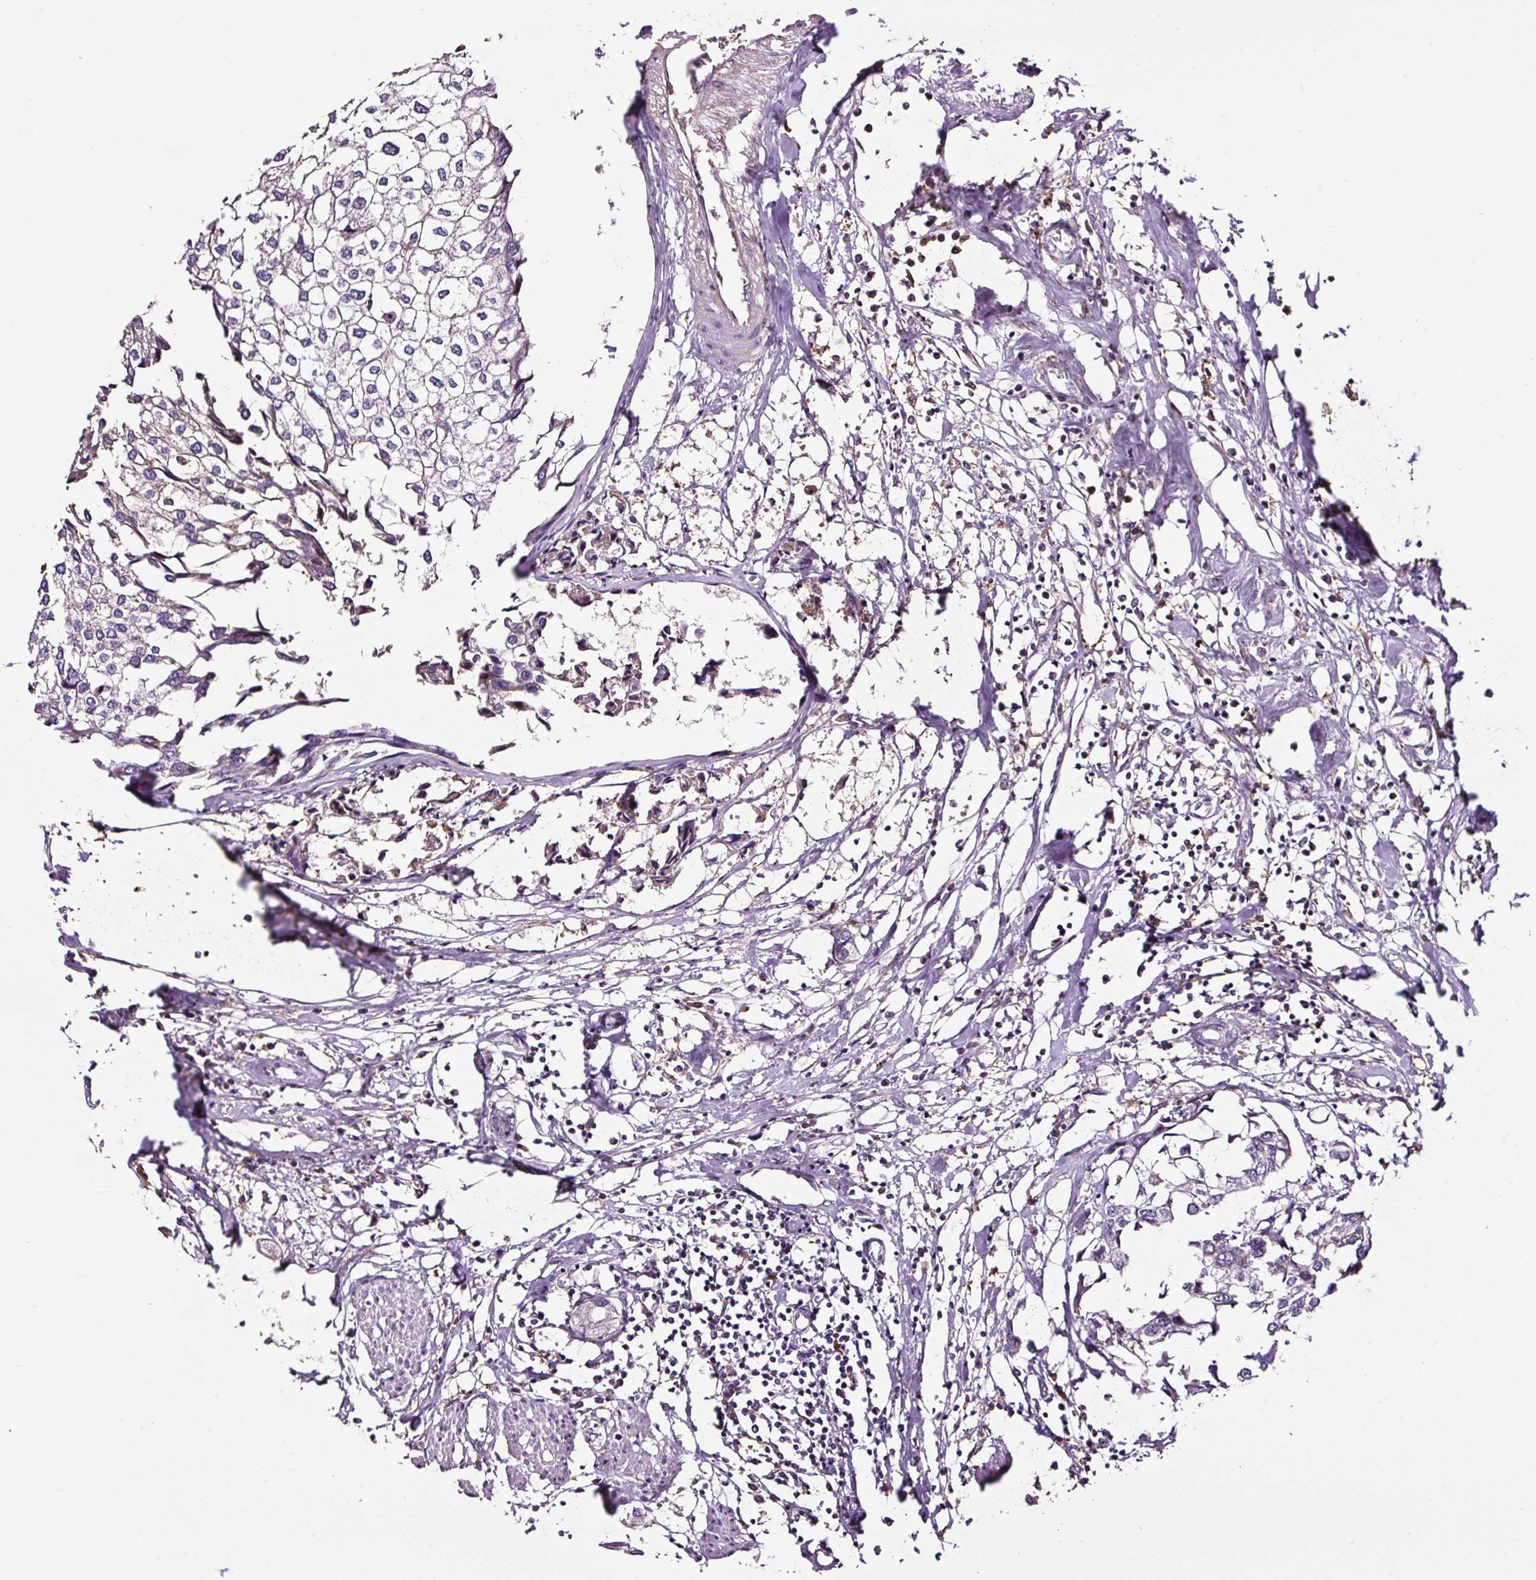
{"staining": {"intensity": "negative", "quantity": "none", "location": "none"}, "tissue": "urothelial cancer", "cell_type": "Tumor cells", "image_type": "cancer", "snomed": [{"axis": "morphology", "description": "Urothelial carcinoma, High grade"}, {"axis": "topography", "description": "Urinary bladder"}], "caption": "Tumor cells are negative for protein expression in human urothelial carcinoma (high-grade).", "gene": "LRRC24", "patient": {"sex": "male", "age": 64}}